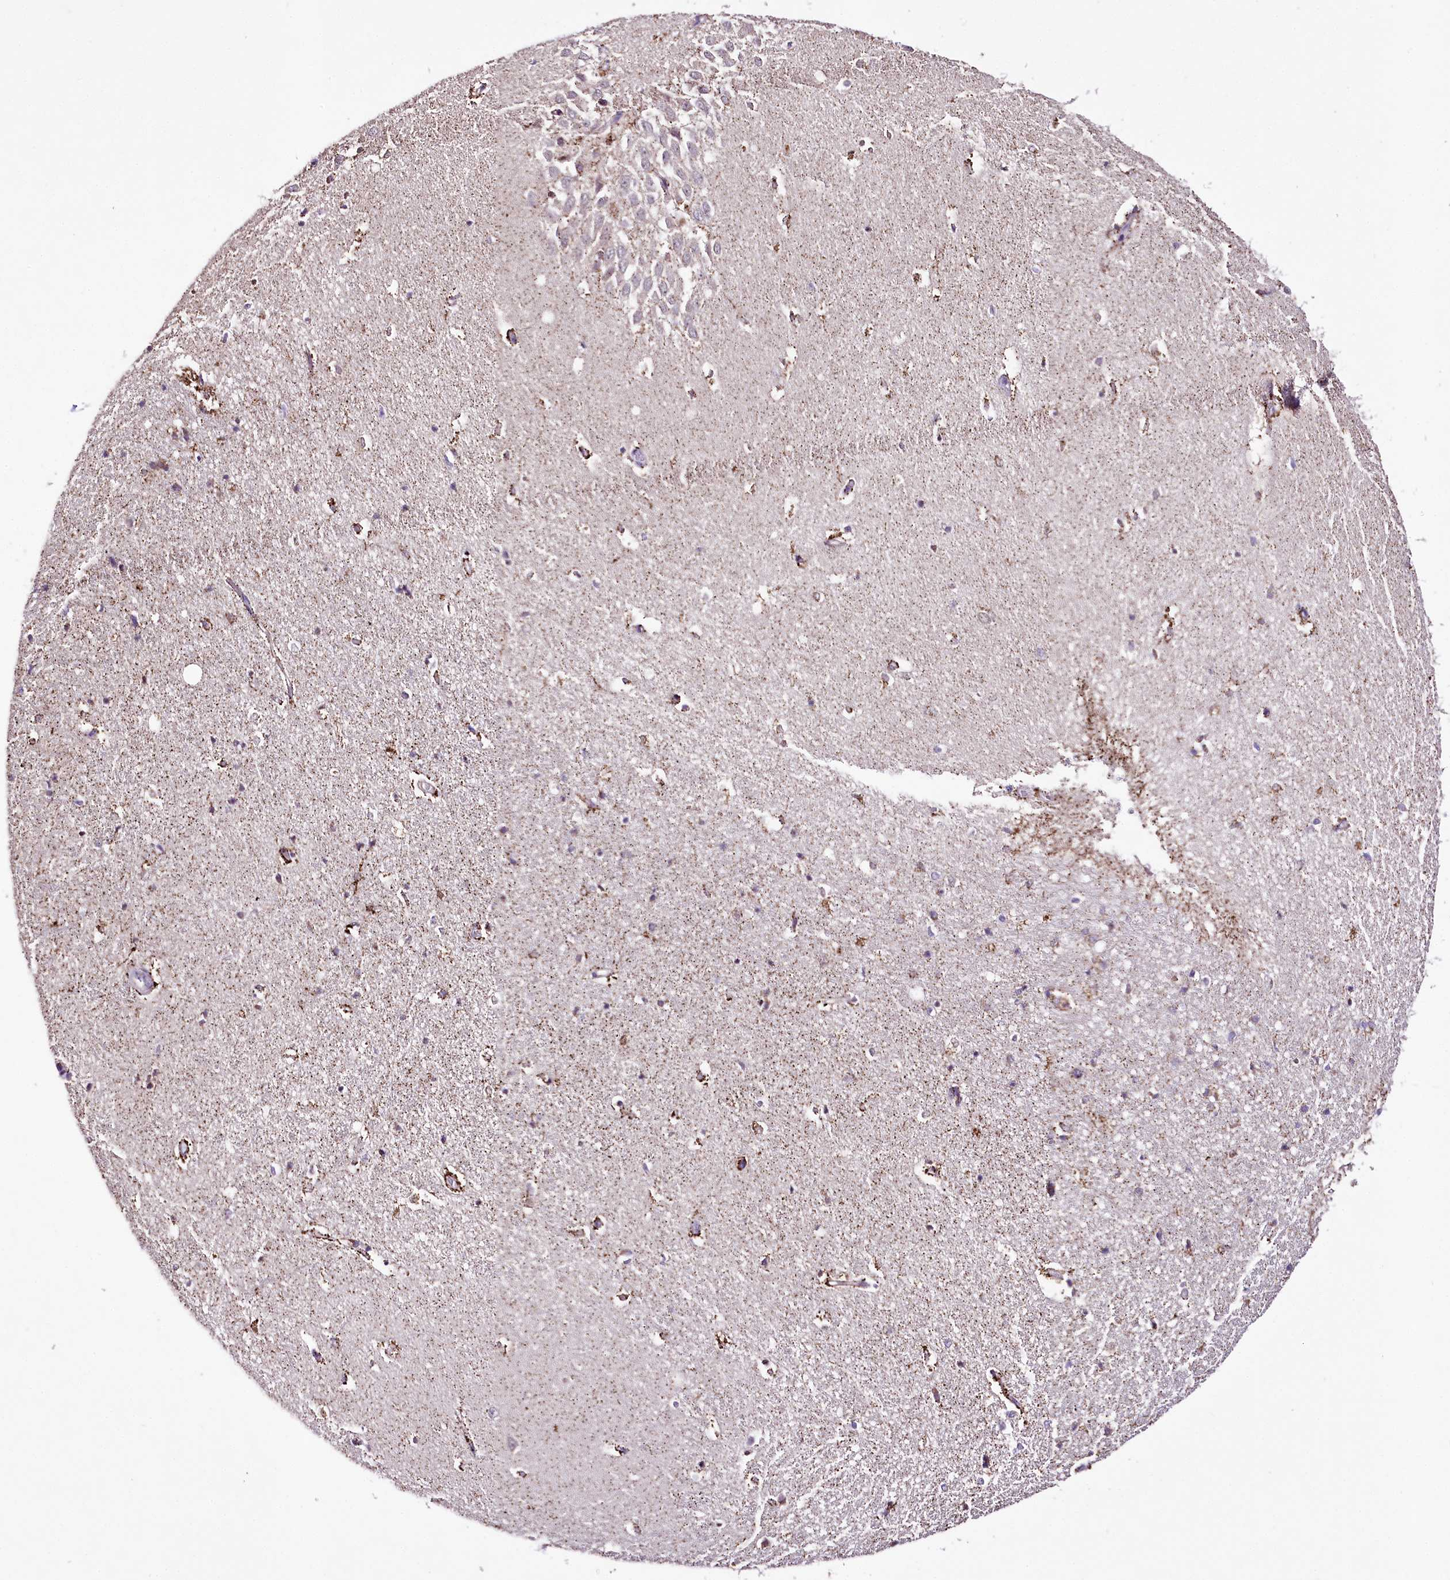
{"staining": {"intensity": "moderate", "quantity": "<25%", "location": "cytoplasmic/membranous"}, "tissue": "hippocampus", "cell_type": "Glial cells", "image_type": "normal", "snomed": [{"axis": "morphology", "description": "Normal tissue, NOS"}, {"axis": "topography", "description": "Hippocampus"}], "caption": "Immunohistochemistry of benign hippocampus shows low levels of moderate cytoplasmic/membranous expression in approximately <25% of glial cells.", "gene": "ATE1", "patient": {"sex": "female", "age": 64}}